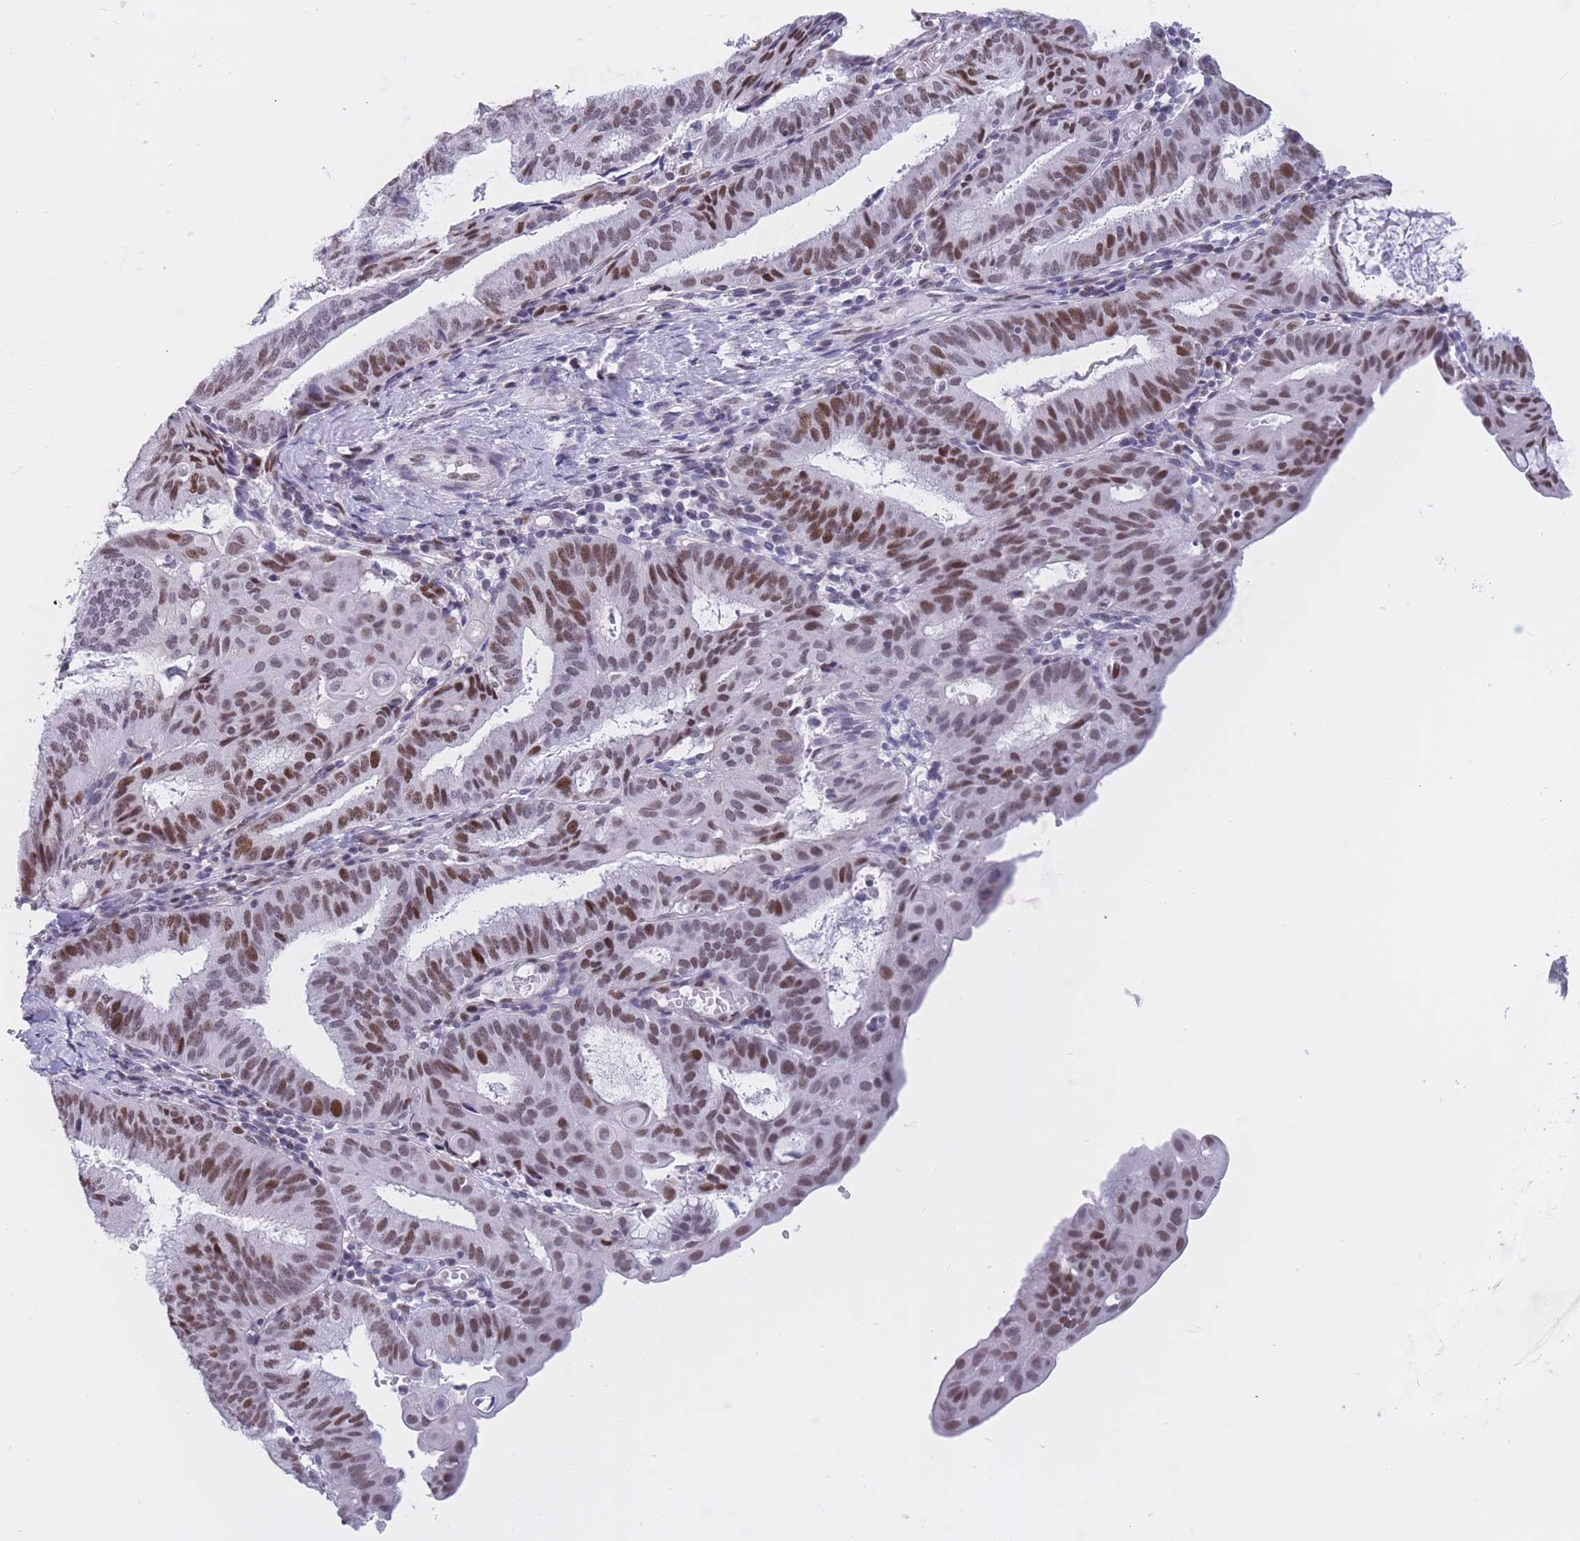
{"staining": {"intensity": "moderate", "quantity": ">75%", "location": "nuclear"}, "tissue": "endometrial cancer", "cell_type": "Tumor cells", "image_type": "cancer", "snomed": [{"axis": "morphology", "description": "Adenocarcinoma, NOS"}, {"axis": "topography", "description": "Endometrium"}], "caption": "A histopathology image of endometrial cancer (adenocarcinoma) stained for a protein reveals moderate nuclear brown staining in tumor cells. Nuclei are stained in blue.", "gene": "NASP", "patient": {"sex": "female", "age": 49}}